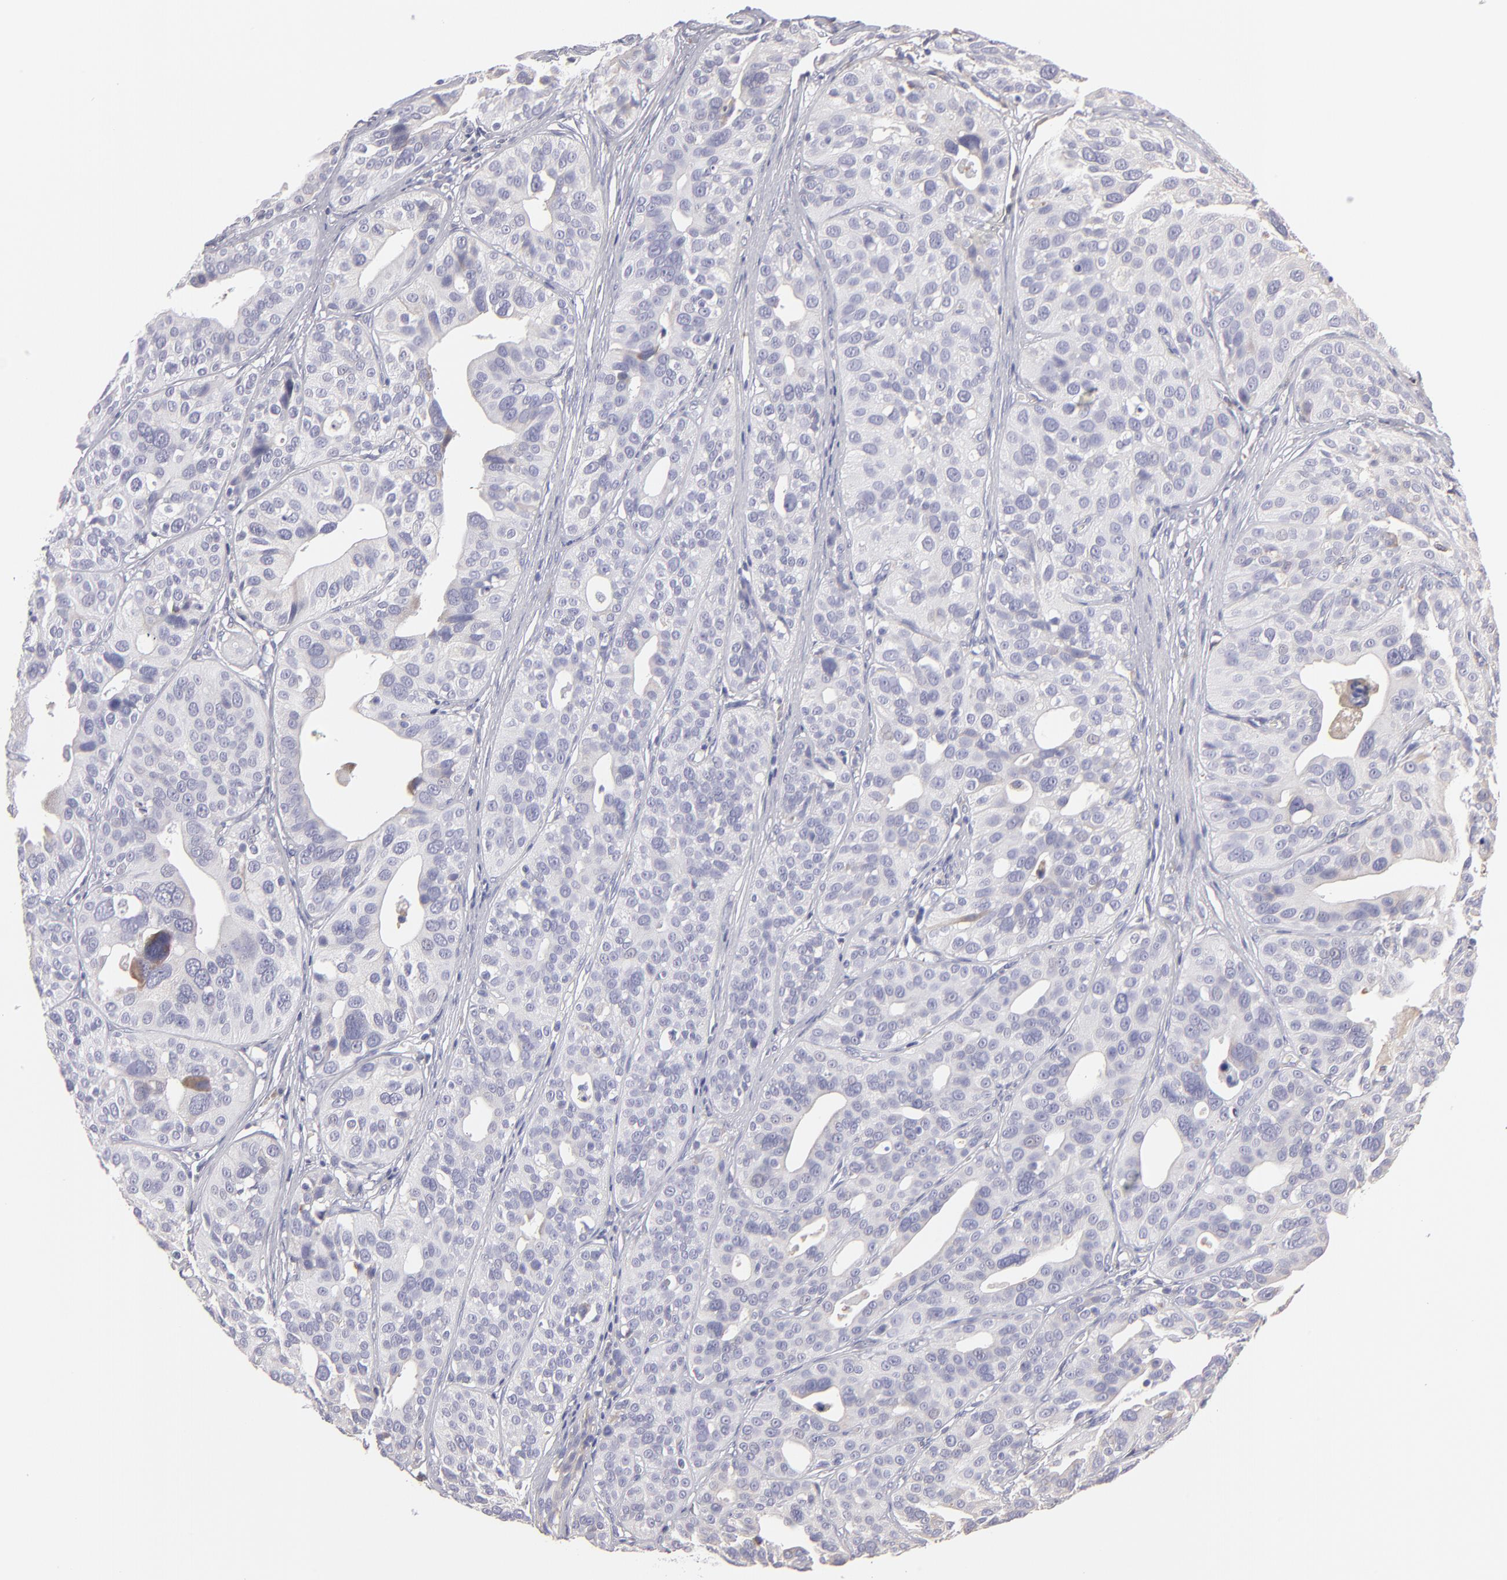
{"staining": {"intensity": "negative", "quantity": "none", "location": "none"}, "tissue": "urothelial cancer", "cell_type": "Tumor cells", "image_type": "cancer", "snomed": [{"axis": "morphology", "description": "Urothelial carcinoma, High grade"}, {"axis": "topography", "description": "Urinary bladder"}], "caption": "Tumor cells are negative for brown protein staining in urothelial cancer. (Stains: DAB (3,3'-diaminobenzidine) IHC with hematoxylin counter stain, Microscopy: brightfield microscopy at high magnification).", "gene": "CALR", "patient": {"sex": "male", "age": 56}}